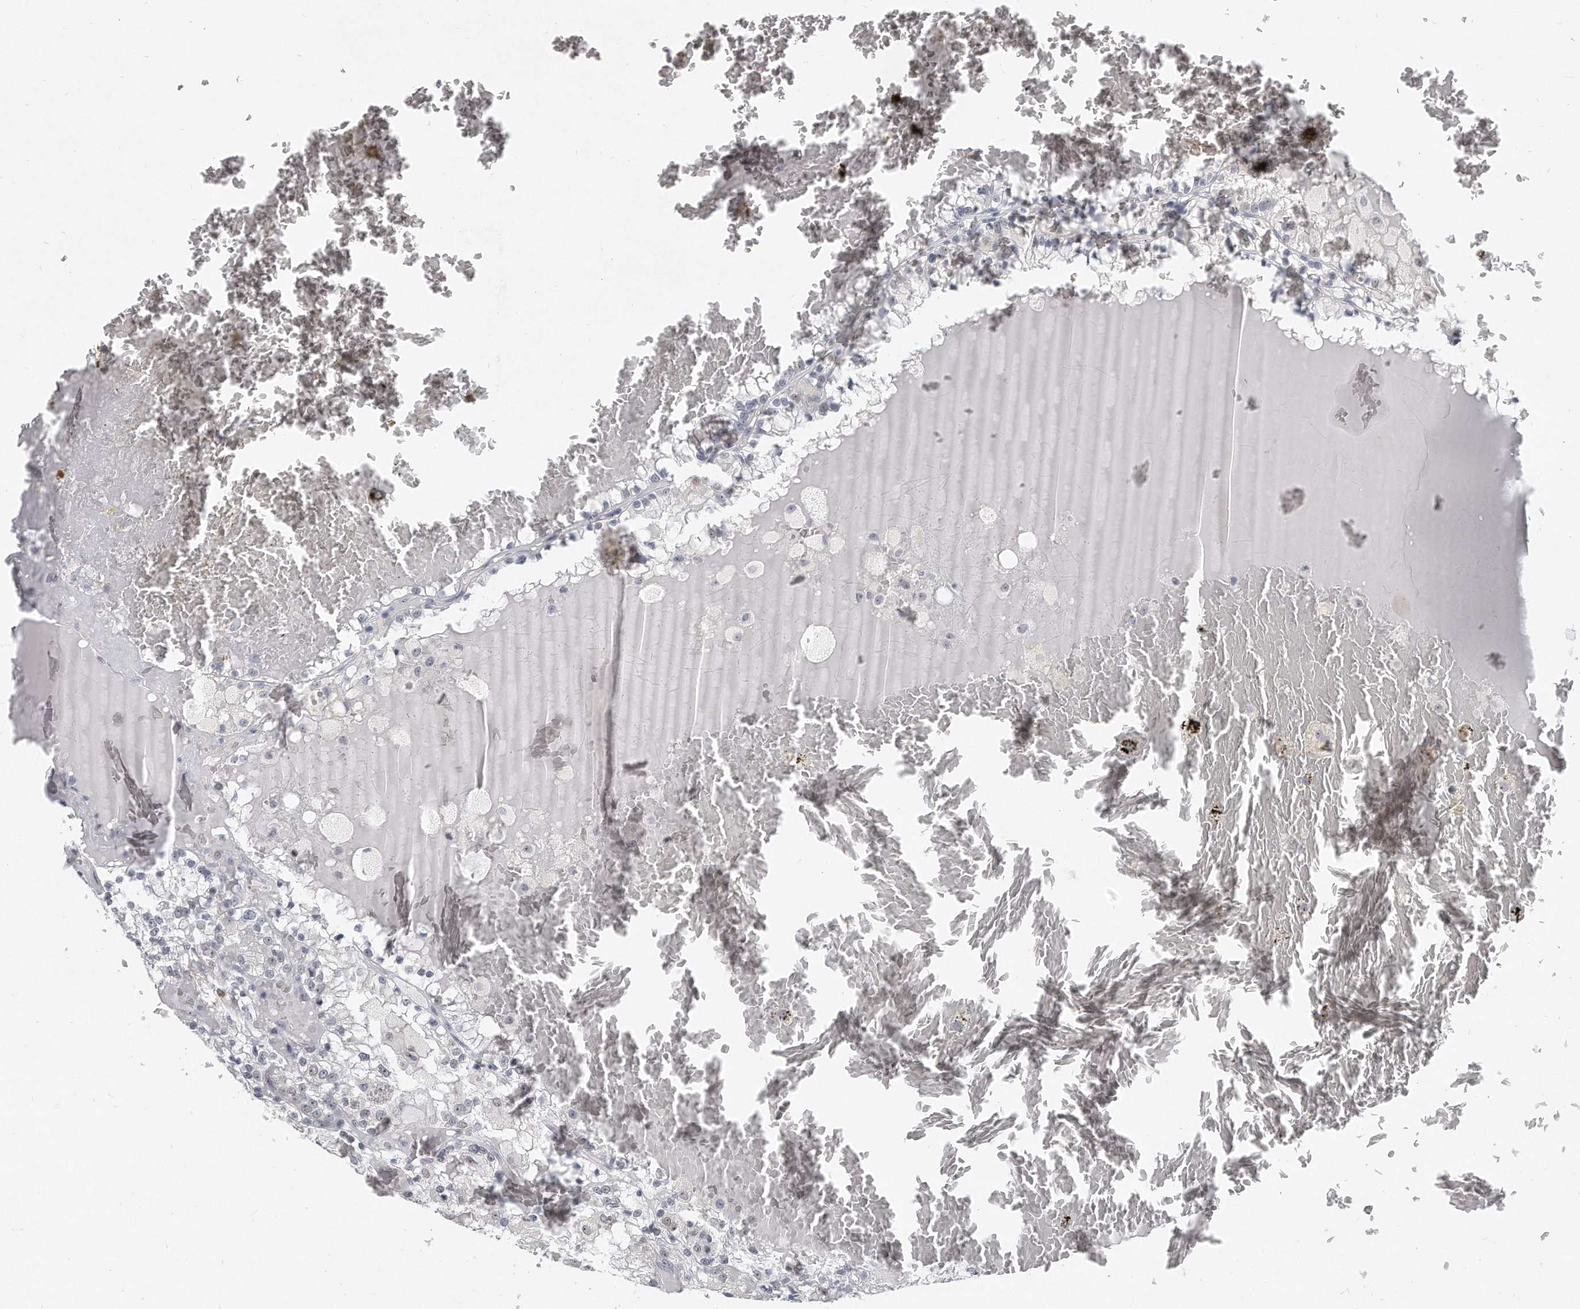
{"staining": {"intensity": "negative", "quantity": "none", "location": "none"}, "tissue": "renal cancer", "cell_type": "Tumor cells", "image_type": "cancer", "snomed": [{"axis": "morphology", "description": "Adenocarcinoma, NOS"}, {"axis": "topography", "description": "Kidney"}], "caption": "A photomicrograph of human renal cancer (adenocarcinoma) is negative for staining in tumor cells.", "gene": "TFCP2L1", "patient": {"sex": "female", "age": 56}}